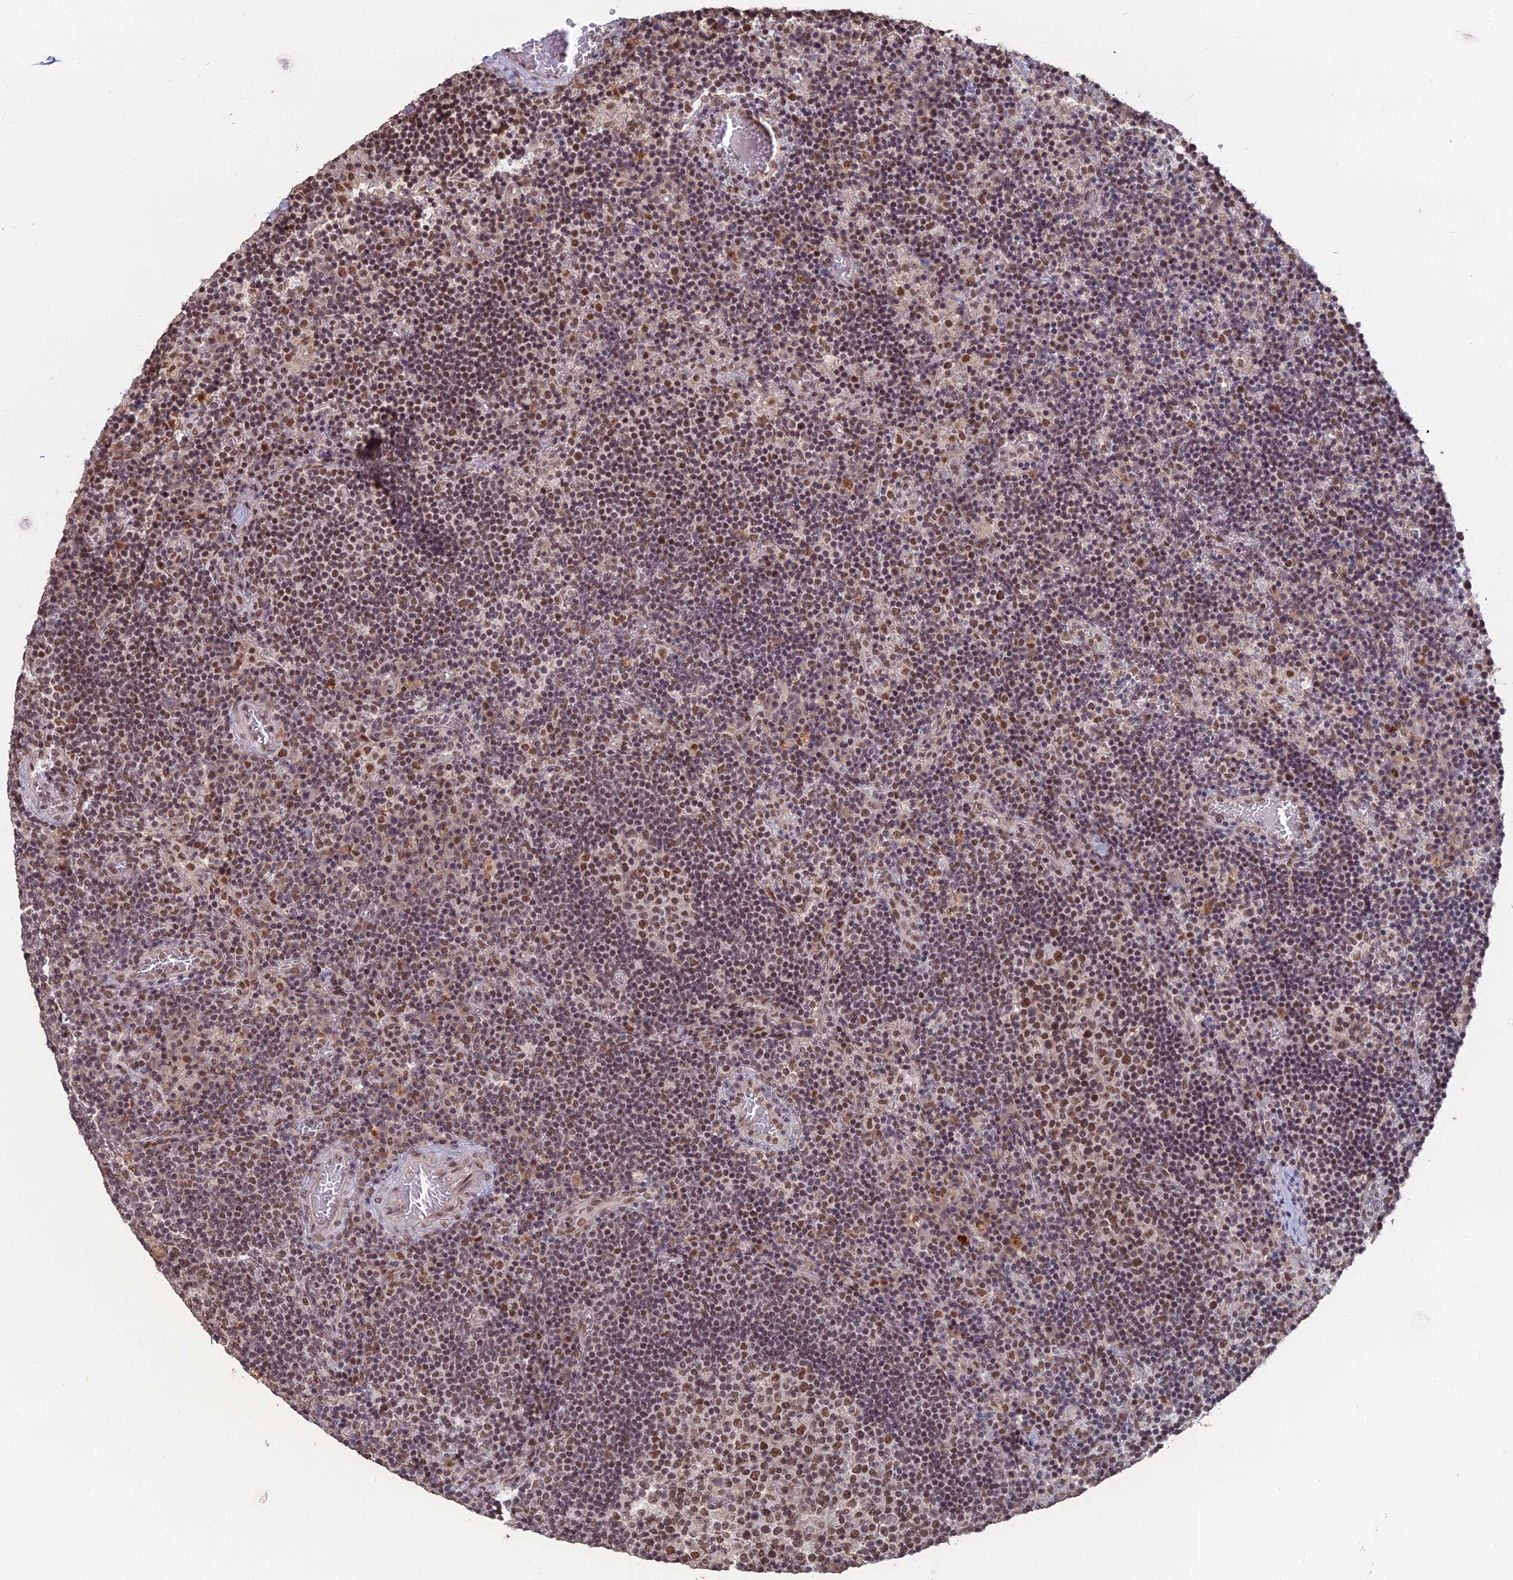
{"staining": {"intensity": "moderate", "quantity": ">75%", "location": "nuclear"}, "tissue": "lymph node", "cell_type": "Germinal center cells", "image_type": "normal", "snomed": [{"axis": "morphology", "description": "Normal tissue, NOS"}, {"axis": "topography", "description": "Lymph node"}], "caption": "Moderate nuclear positivity is present in about >75% of germinal center cells in unremarkable lymph node.", "gene": "NR1H3", "patient": {"sex": "male", "age": 58}}